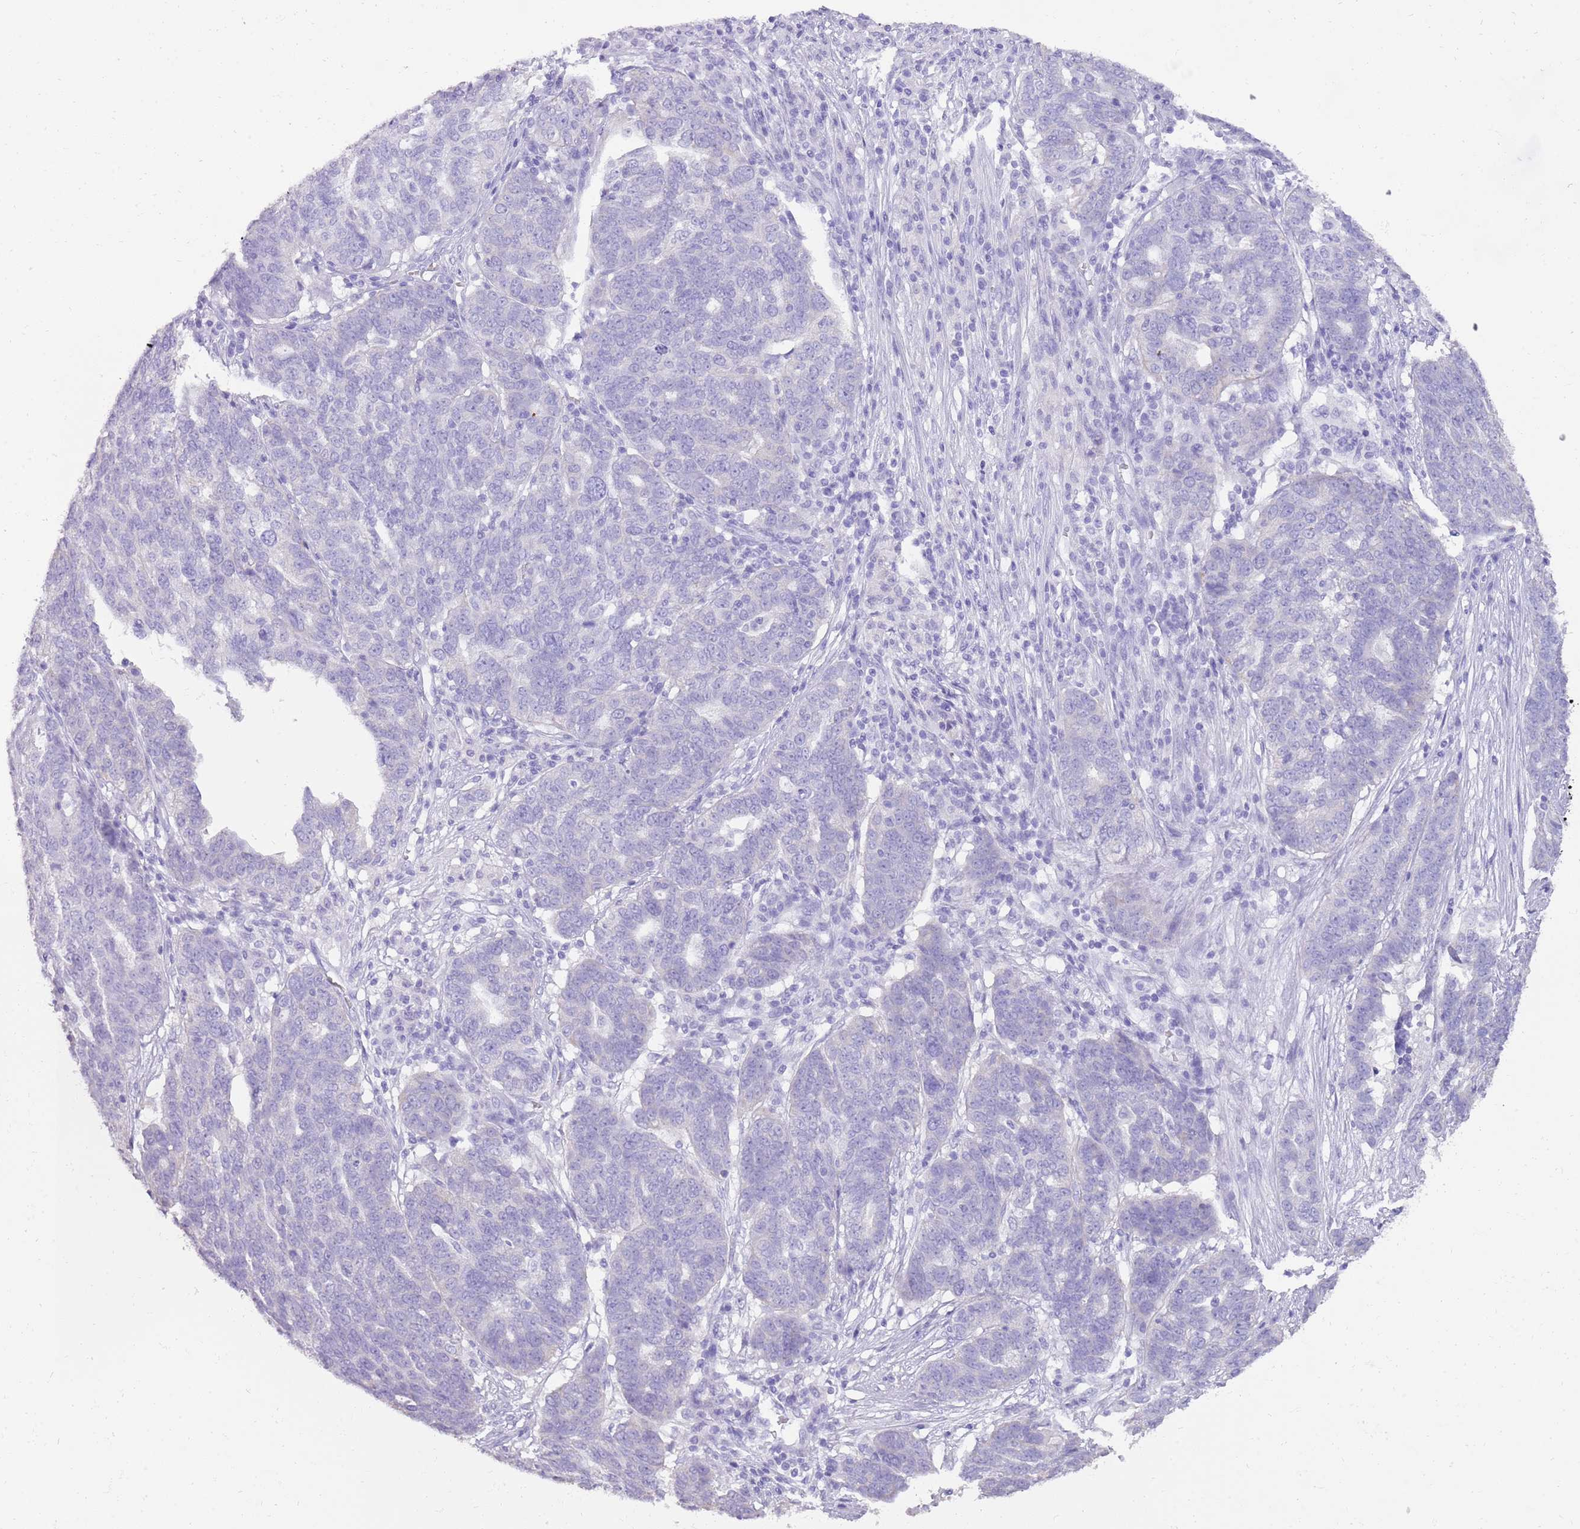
{"staining": {"intensity": "negative", "quantity": "none", "location": "none"}, "tissue": "ovarian cancer", "cell_type": "Tumor cells", "image_type": "cancer", "snomed": [{"axis": "morphology", "description": "Cystadenocarcinoma, serous, NOS"}, {"axis": "topography", "description": "Ovary"}], "caption": "Tumor cells show no significant expression in ovarian cancer.", "gene": "NBPF3", "patient": {"sex": "female", "age": 59}}